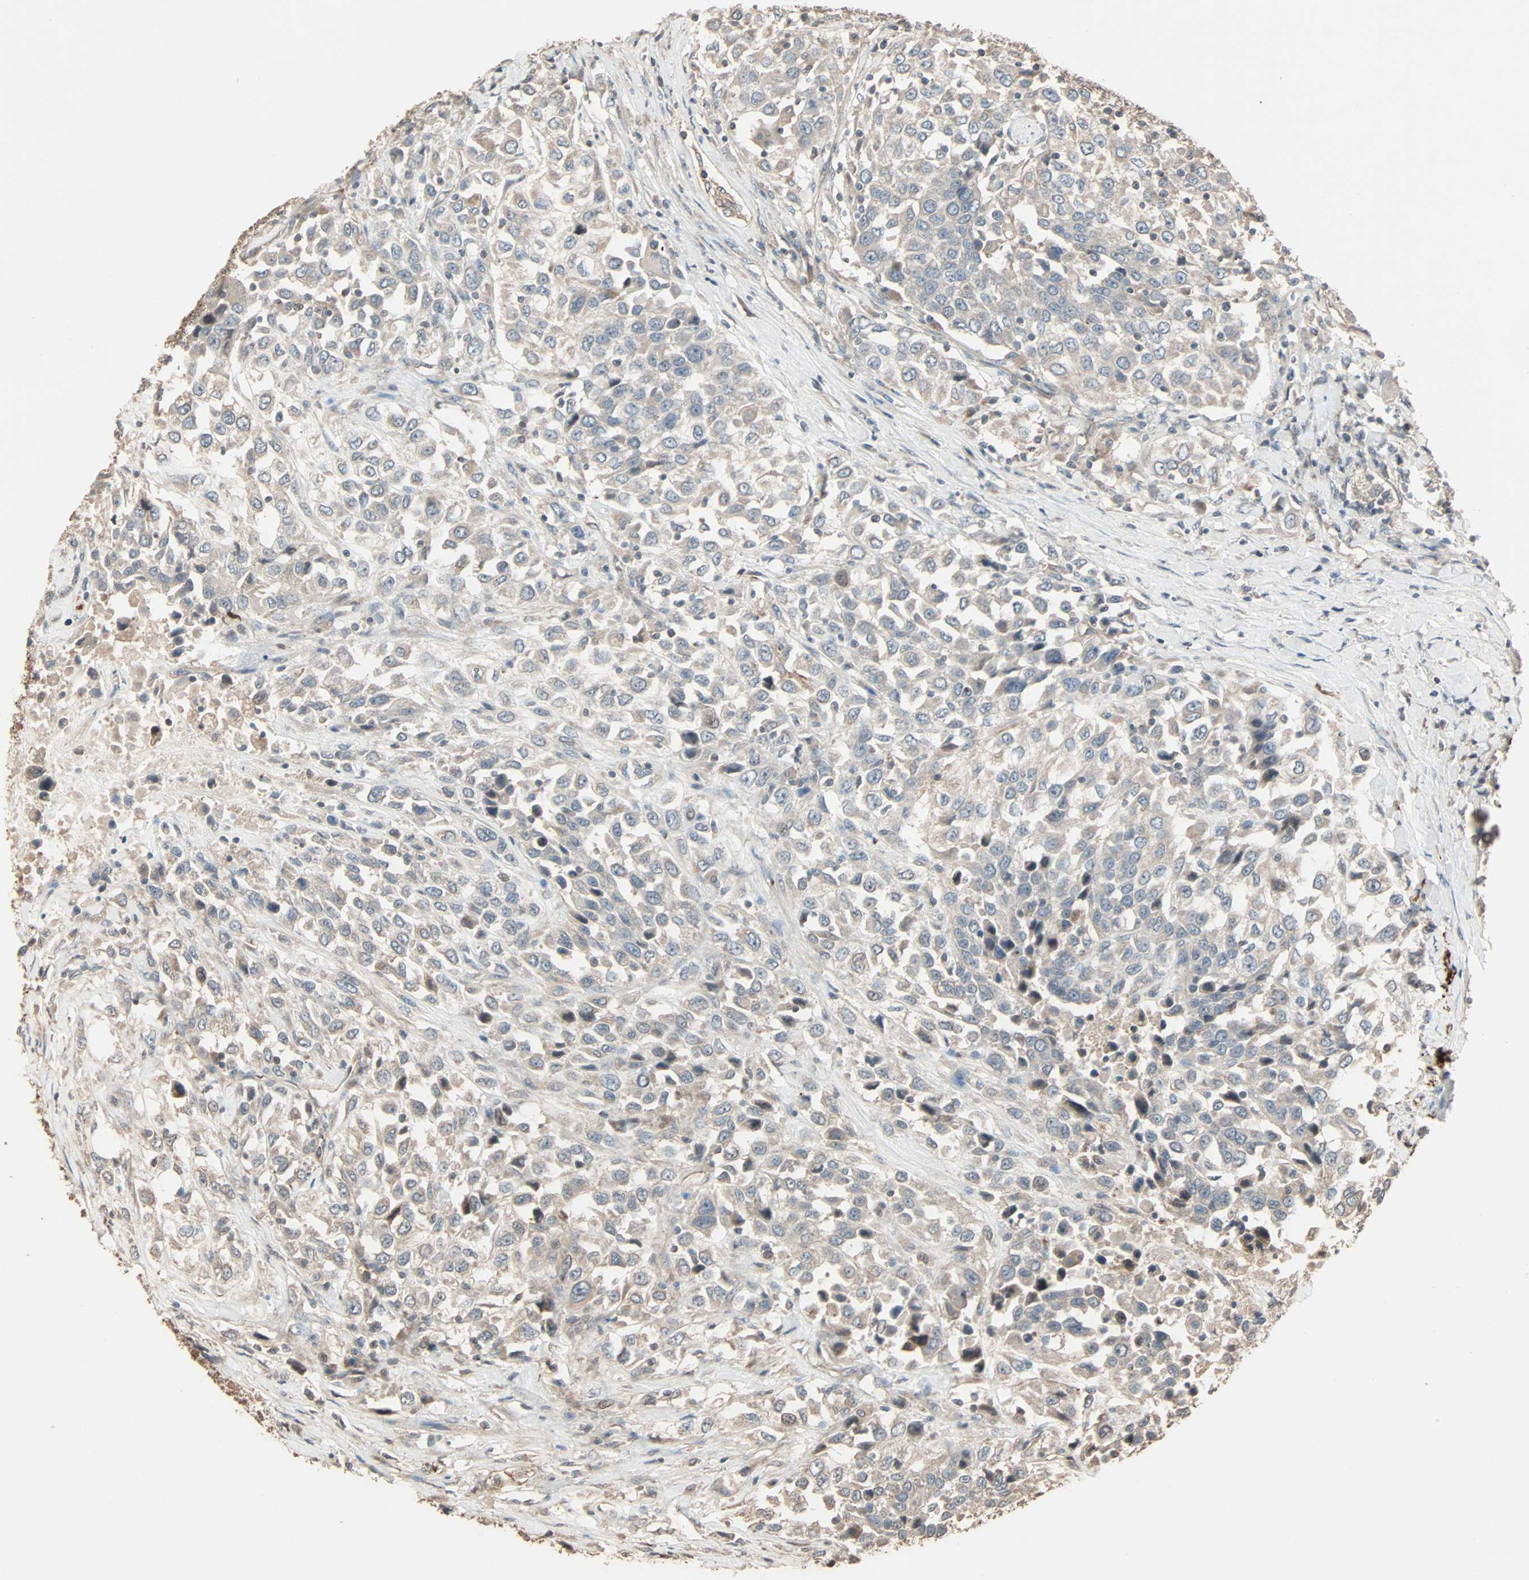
{"staining": {"intensity": "weak", "quantity": "25%-75%", "location": "cytoplasmic/membranous"}, "tissue": "urothelial cancer", "cell_type": "Tumor cells", "image_type": "cancer", "snomed": [{"axis": "morphology", "description": "Urothelial carcinoma, High grade"}, {"axis": "topography", "description": "Urinary bladder"}], "caption": "DAB immunohistochemical staining of urothelial cancer reveals weak cytoplasmic/membranous protein expression in approximately 25%-75% of tumor cells.", "gene": "CALCRL", "patient": {"sex": "female", "age": 80}}